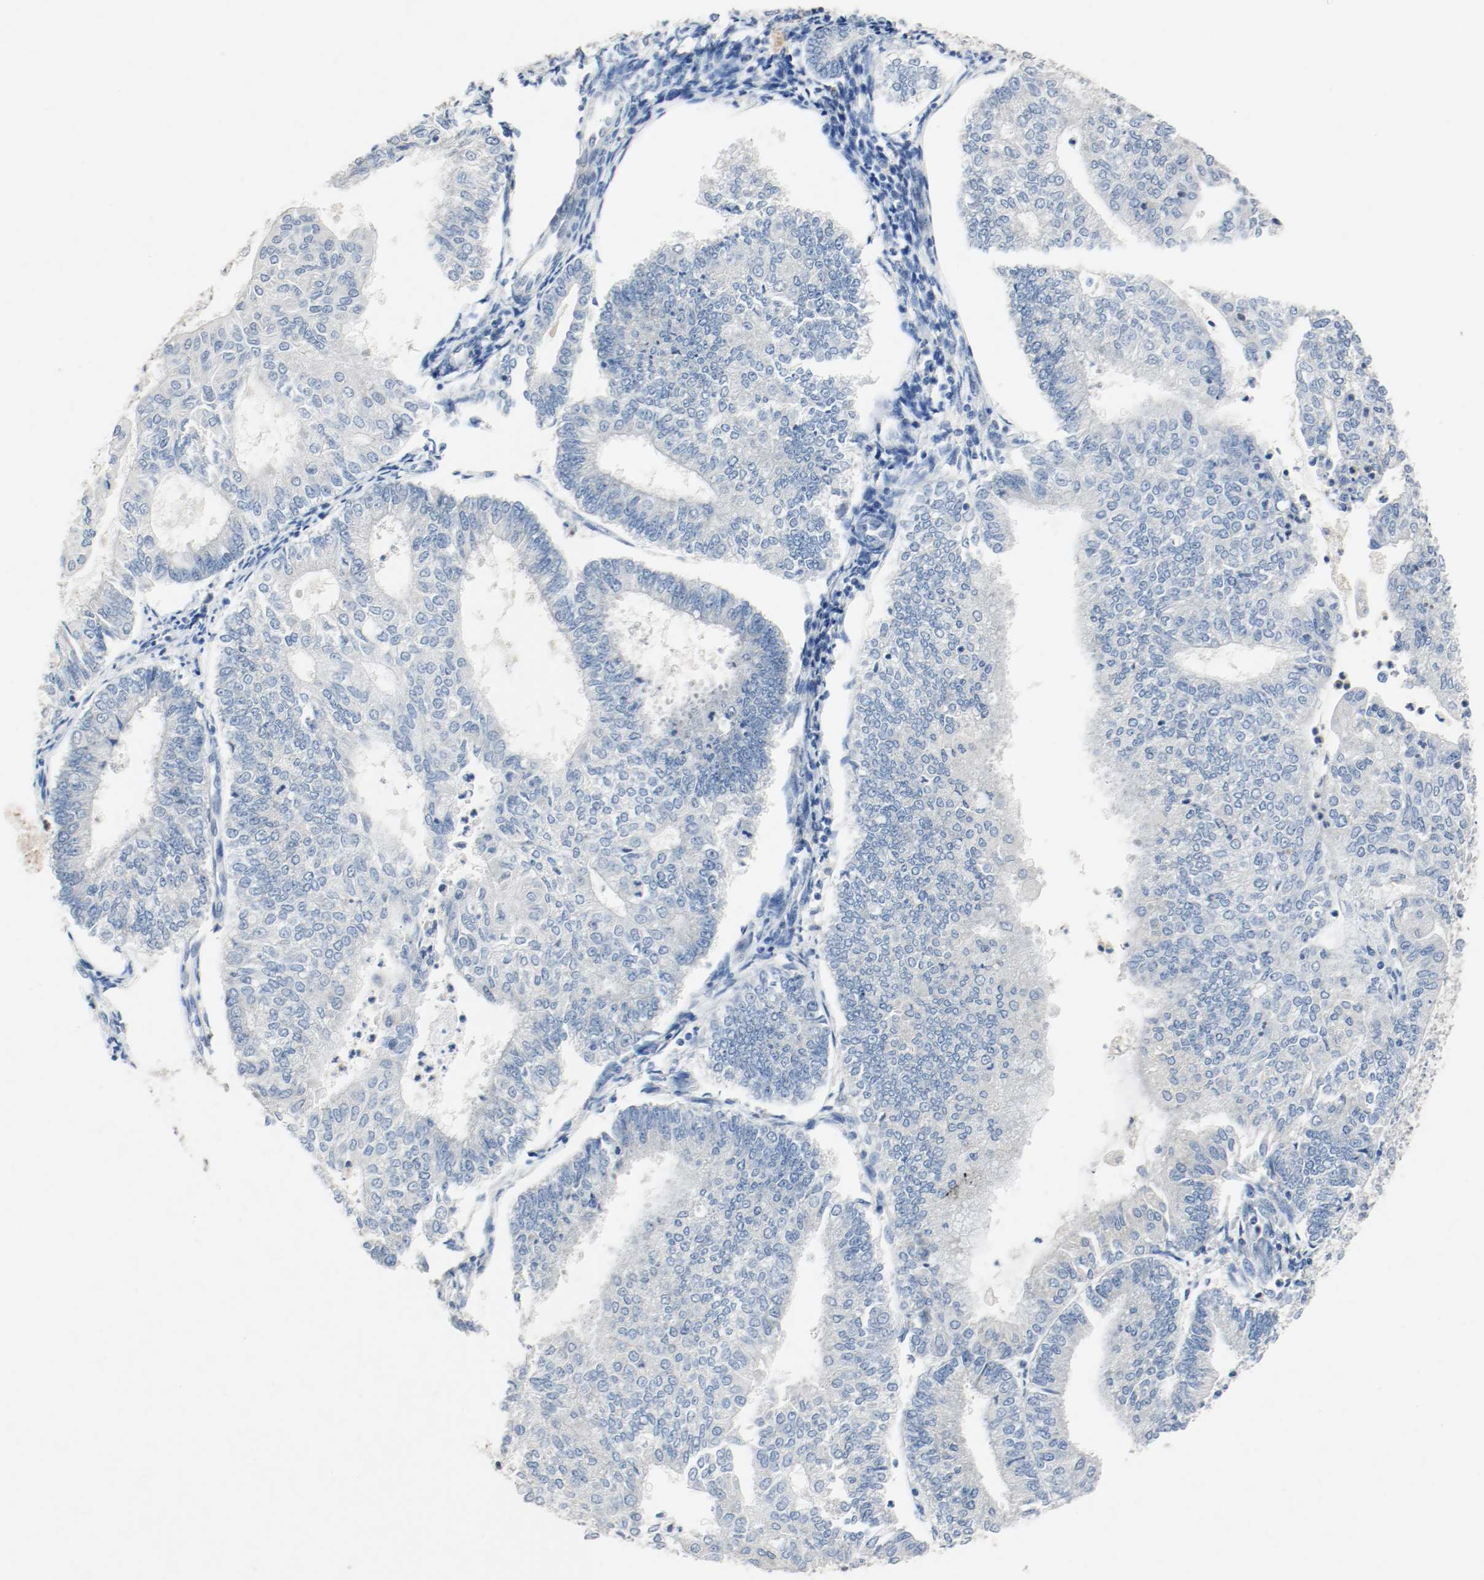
{"staining": {"intensity": "negative", "quantity": "none", "location": "none"}, "tissue": "endometrial cancer", "cell_type": "Tumor cells", "image_type": "cancer", "snomed": [{"axis": "morphology", "description": "Adenocarcinoma, NOS"}, {"axis": "topography", "description": "Endometrium"}], "caption": "DAB immunohistochemical staining of endometrial cancer demonstrates no significant expression in tumor cells.", "gene": "ASH1L", "patient": {"sex": "female", "age": 59}}